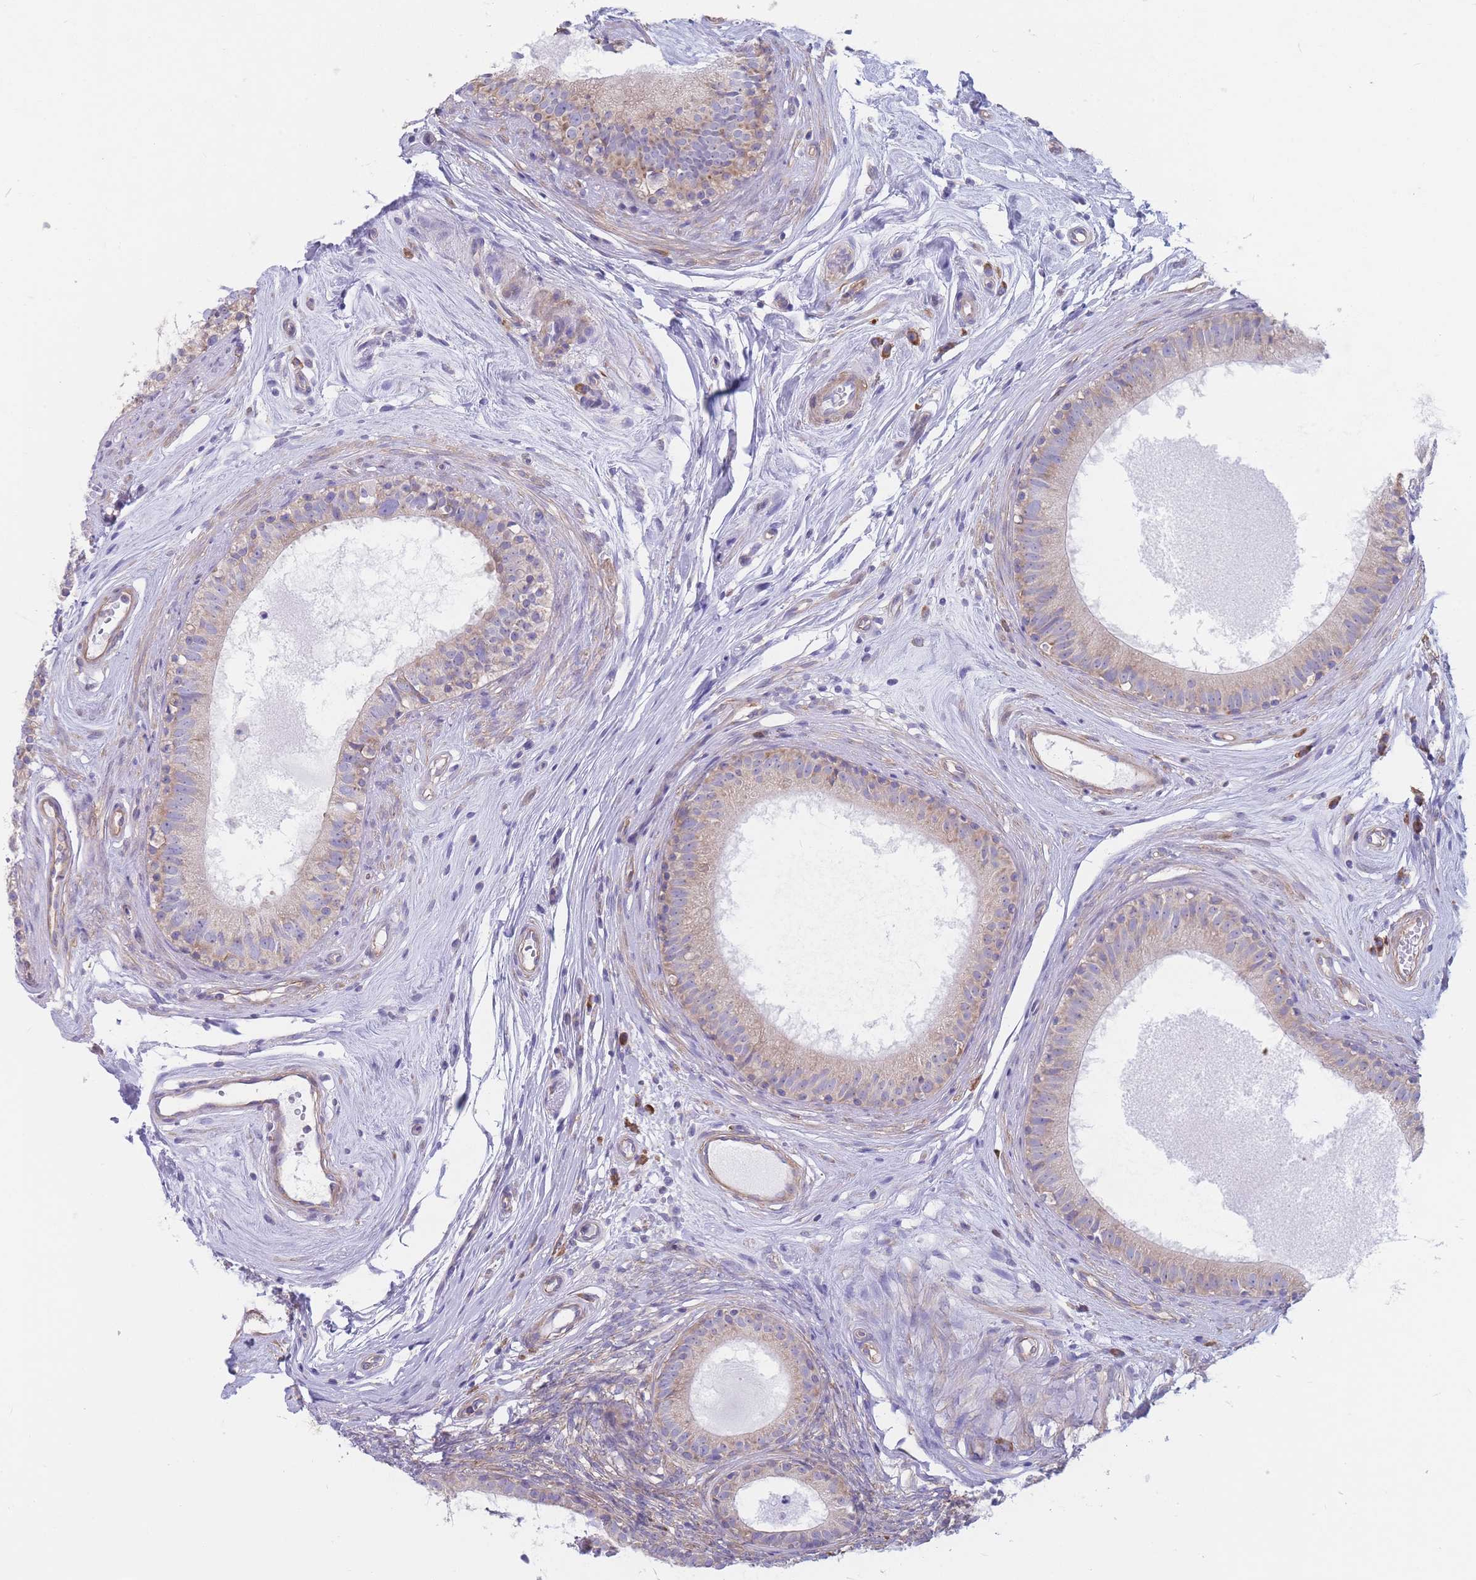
{"staining": {"intensity": "moderate", "quantity": "25%-75%", "location": "cytoplasmic/membranous"}, "tissue": "epididymis", "cell_type": "Glandular cells", "image_type": "normal", "snomed": [{"axis": "morphology", "description": "Normal tissue, NOS"}, {"axis": "topography", "description": "Epididymis"}], "caption": "Immunohistochemistry (DAB (3,3'-diaminobenzidine)) staining of benign human epididymis reveals moderate cytoplasmic/membranous protein staining in approximately 25%-75% of glandular cells.", "gene": "RPL8", "patient": {"sex": "male", "age": 74}}